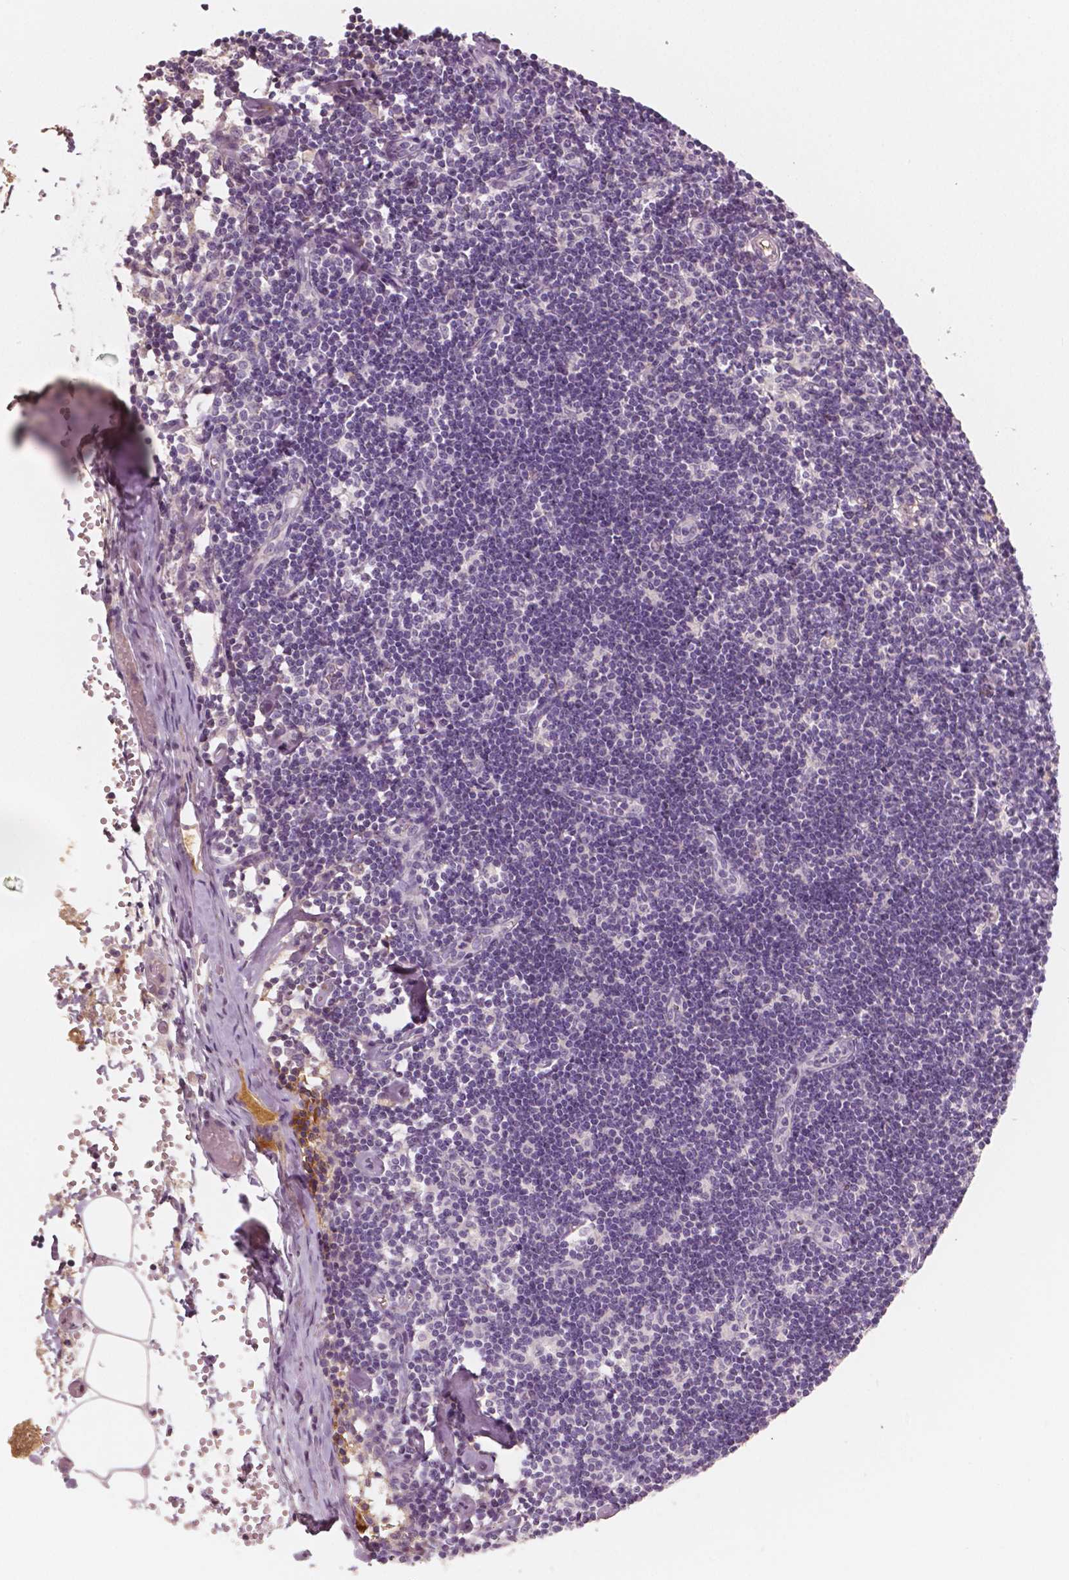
{"staining": {"intensity": "negative", "quantity": "none", "location": "none"}, "tissue": "lymph node", "cell_type": "Germinal center cells", "image_type": "normal", "snomed": [{"axis": "morphology", "description": "Normal tissue, NOS"}, {"axis": "topography", "description": "Lymph node"}], "caption": "Photomicrograph shows no protein expression in germinal center cells of unremarkable lymph node.", "gene": "APOA4", "patient": {"sex": "female", "age": 42}}